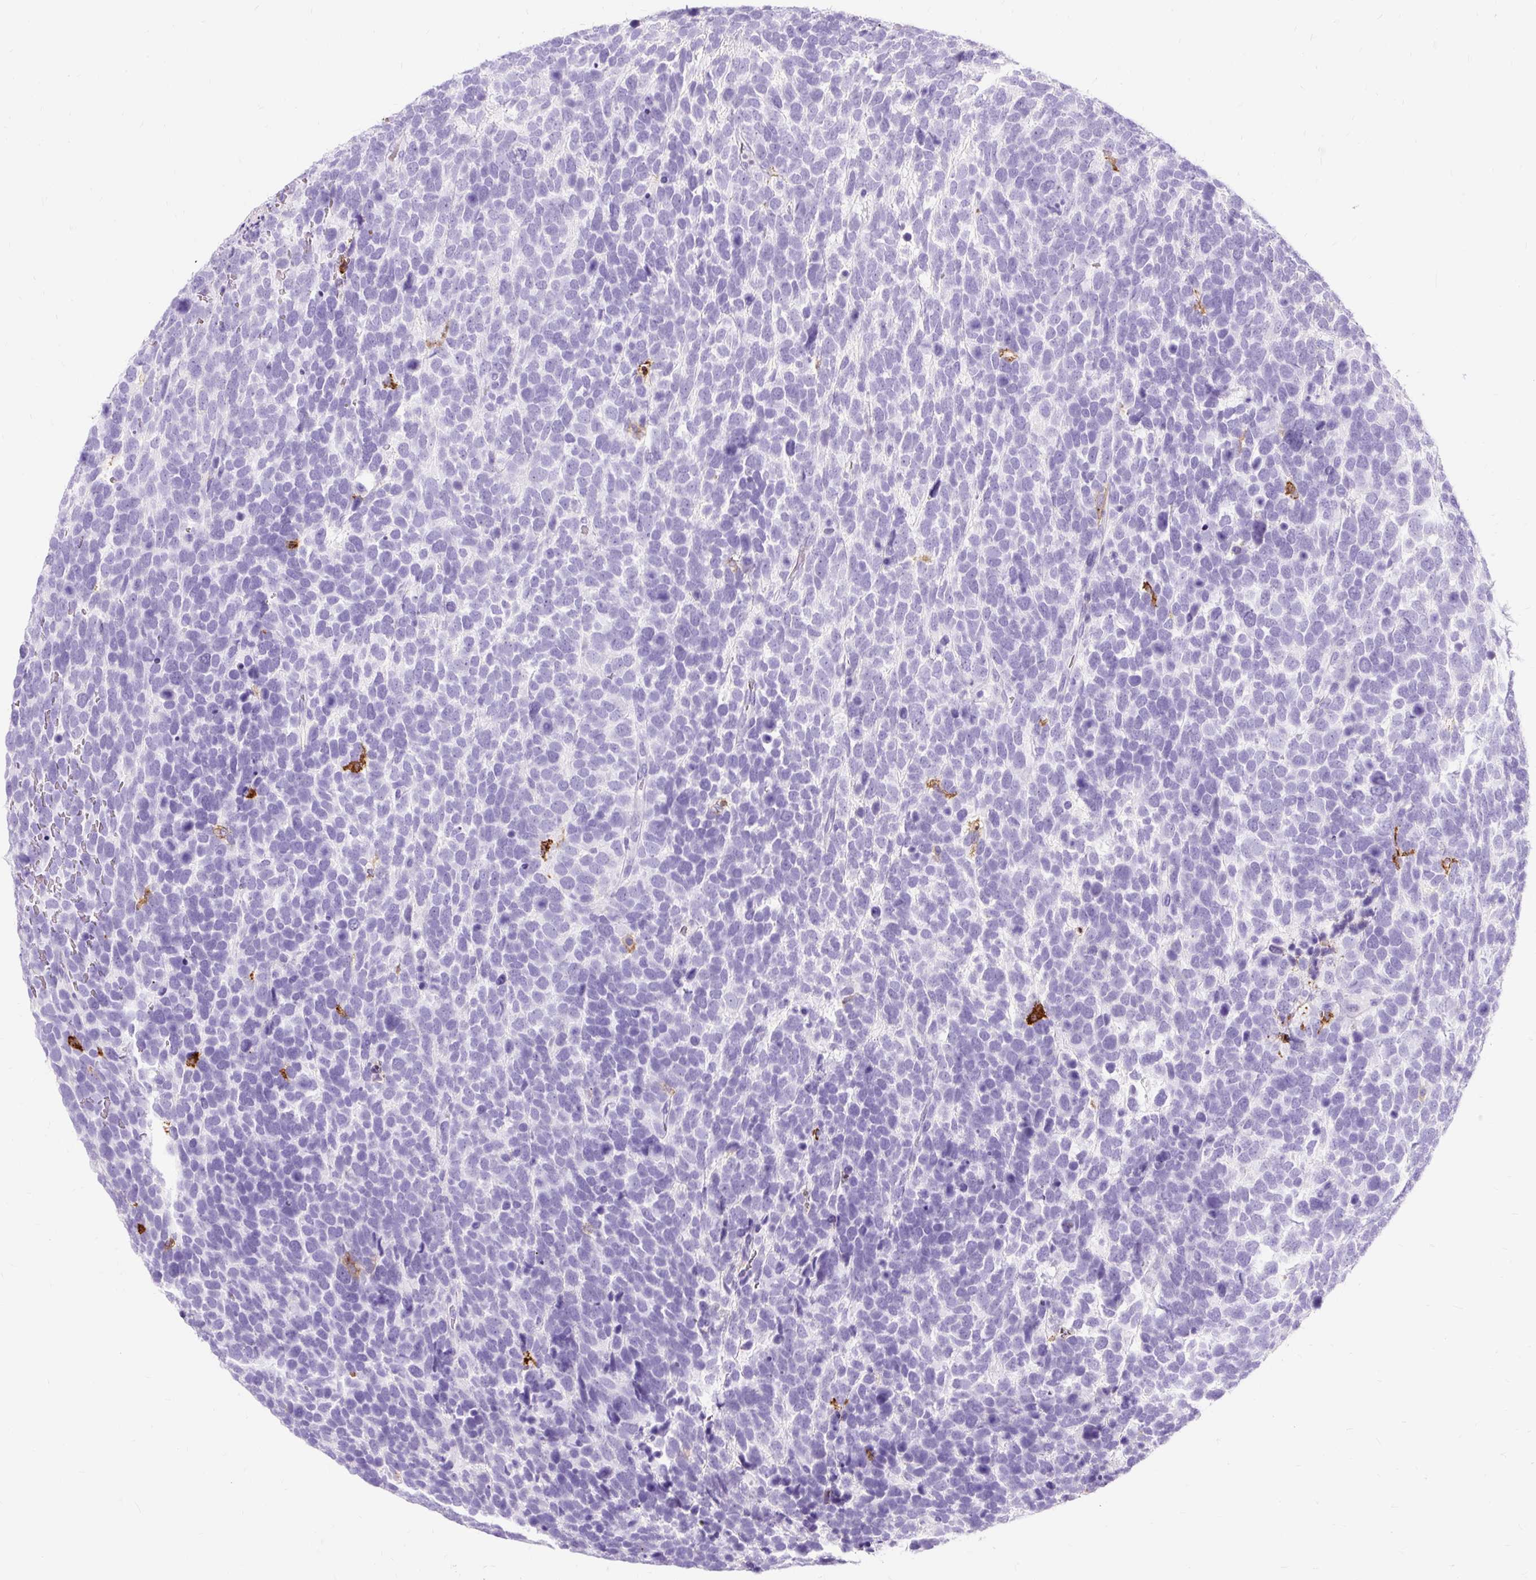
{"staining": {"intensity": "negative", "quantity": "none", "location": "none"}, "tissue": "urothelial cancer", "cell_type": "Tumor cells", "image_type": "cancer", "snomed": [{"axis": "morphology", "description": "Urothelial carcinoma, High grade"}, {"axis": "topography", "description": "Urinary bladder"}], "caption": "Immunohistochemistry of human high-grade urothelial carcinoma reveals no staining in tumor cells.", "gene": "HLA-DRA", "patient": {"sex": "female", "age": 82}}